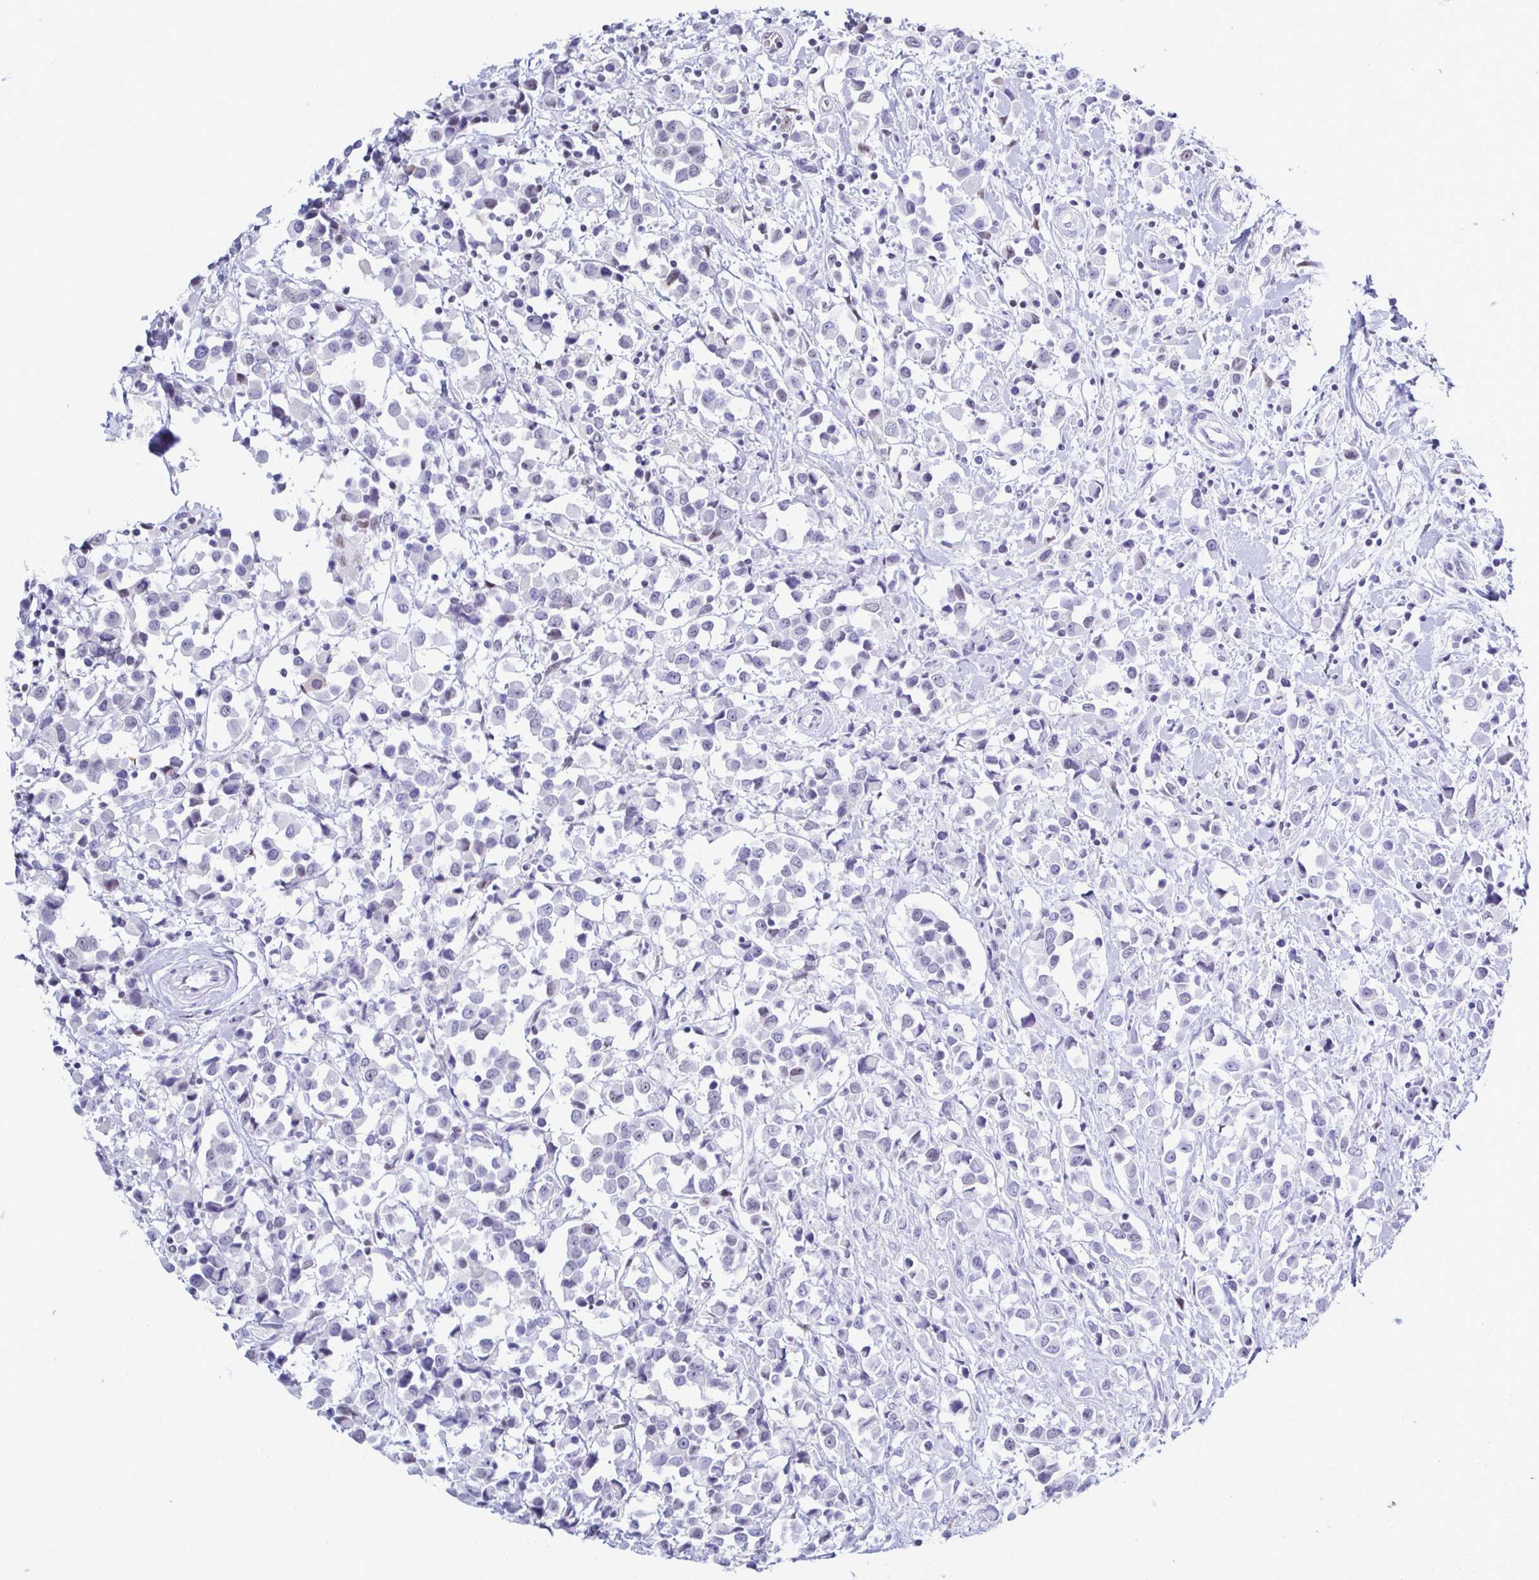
{"staining": {"intensity": "negative", "quantity": "none", "location": "none"}, "tissue": "breast cancer", "cell_type": "Tumor cells", "image_type": "cancer", "snomed": [{"axis": "morphology", "description": "Duct carcinoma"}, {"axis": "topography", "description": "Breast"}], "caption": "Breast cancer (intraductal carcinoma) stained for a protein using immunohistochemistry (IHC) reveals no staining tumor cells.", "gene": "IRF7", "patient": {"sex": "female", "age": 61}}